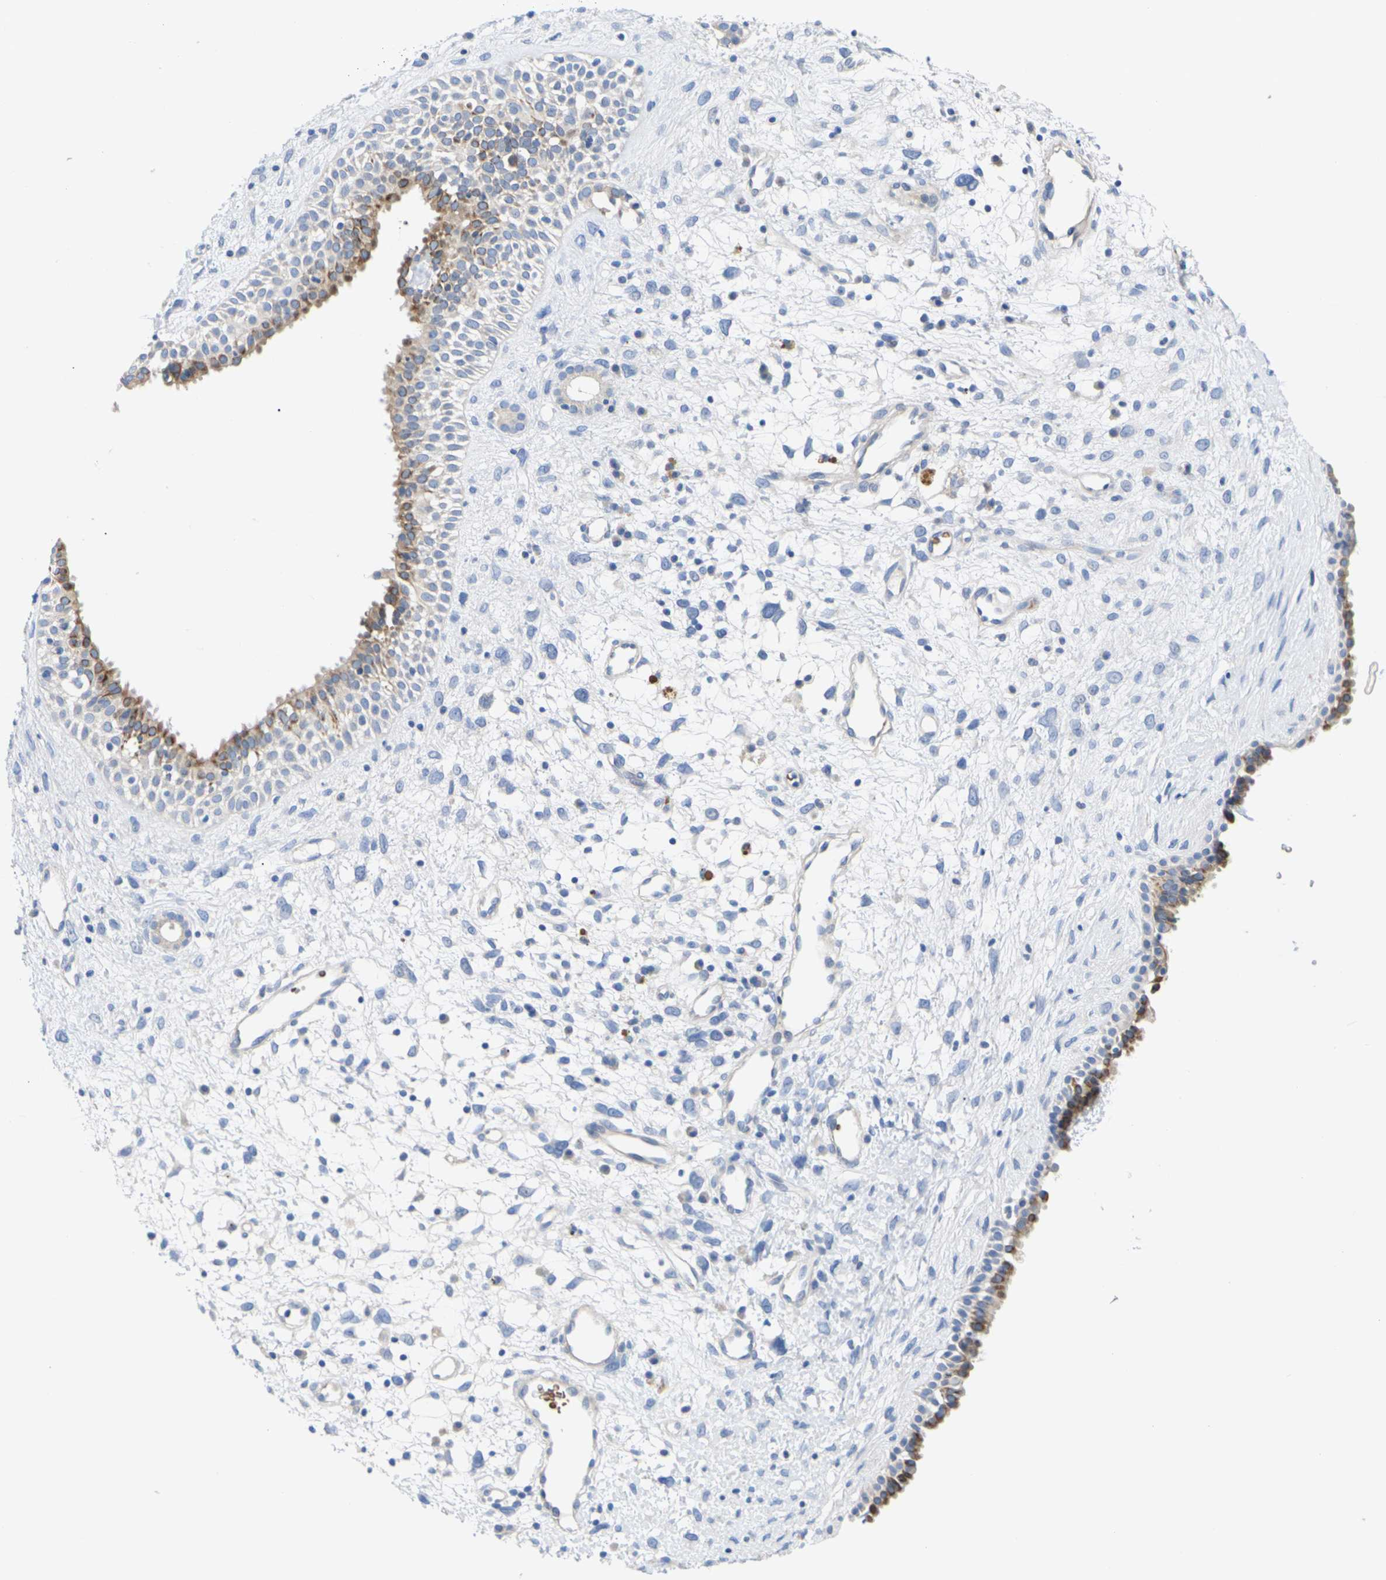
{"staining": {"intensity": "moderate", "quantity": "<25%", "location": "cytoplasmic/membranous"}, "tissue": "nasopharynx", "cell_type": "Respiratory epithelial cells", "image_type": "normal", "snomed": [{"axis": "morphology", "description": "Normal tissue, NOS"}, {"axis": "topography", "description": "Nasopharynx"}], "caption": "IHC of unremarkable human nasopharynx displays low levels of moderate cytoplasmic/membranous positivity in about <25% of respiratory epithelial cells.", "gene": "TMCO4", "patient": {"sex": "male", "age": 22}}